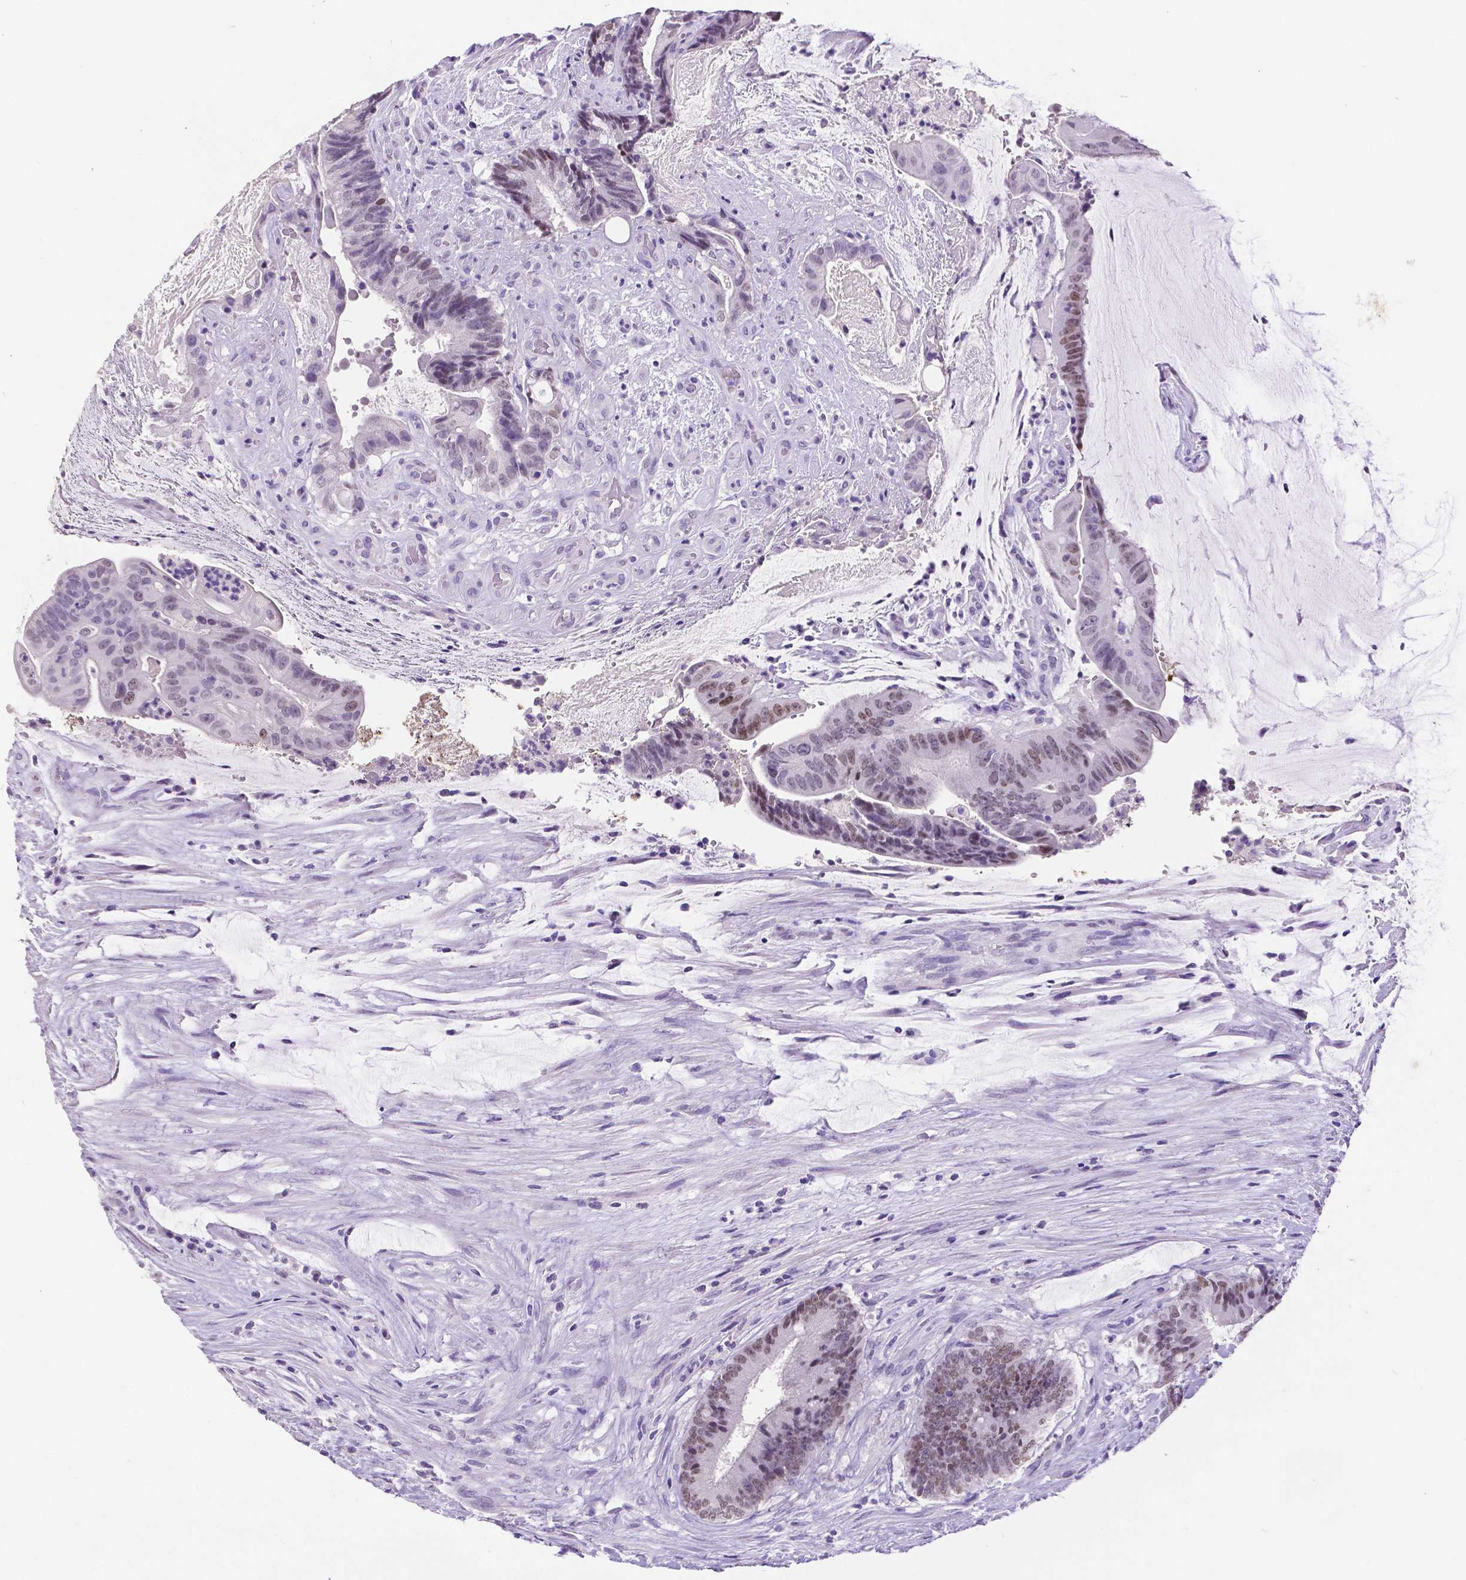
{"staining": {"intensity": "moderate", "quantity": "<25%", "location": "nuclear"}, "tissue": "colorectal cancer", "cell_type": "Tumor cells", "image_type": "cancer", "snomed": [{"axis": "morphology", "description": "Adenocarcinoma, NOS"}, {"axis": "topography", "description": "Colon"}], "caption": "A brown stain shows moderate nuclear positivity of a protein in human colorectal cancer tumor cells.", "gene": "SATB2", "patient": {"sex": "female", "age": 43}}